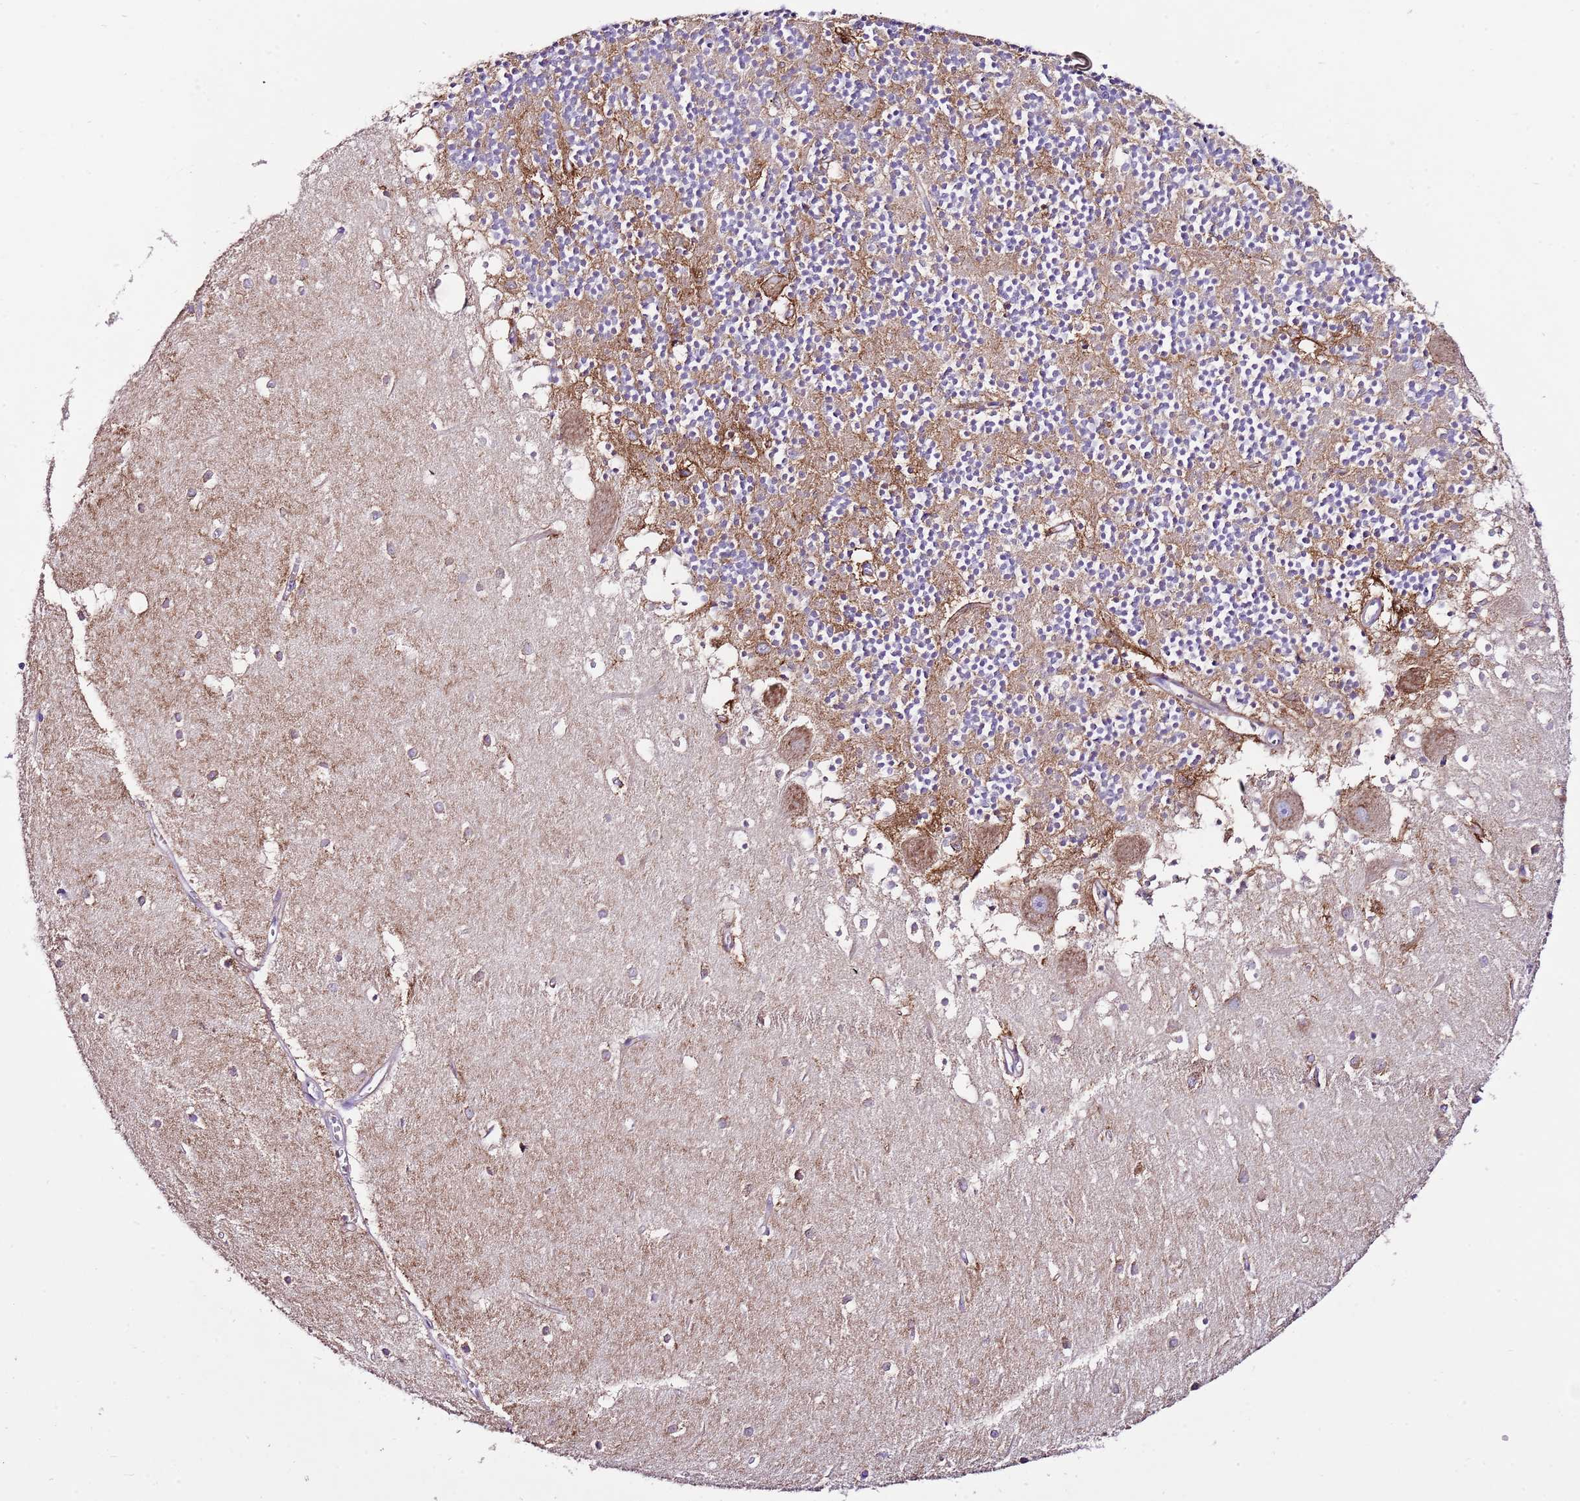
{"staining": {"intensity": "moderate", "quantity": "<25%", "location": "cytoplasmic/membranous"}, "tissue": "cerebellum", "cell_type": "Cells in granular layer", "image_type": "normal", "snomed": [{"axis": "morphology", "description": "Normal tissue, NOS"}, {"axis": "topography", "description": "Cerebellum"}], "caption": "This photomicrograph displays IHC staining of normal cerebellum, with low moderate cytoplasmic/membranous positivity in approximately <25% of cells in granular layer.", "gene": "RPS10", "patient": {"sex": "male", "age": 54}}